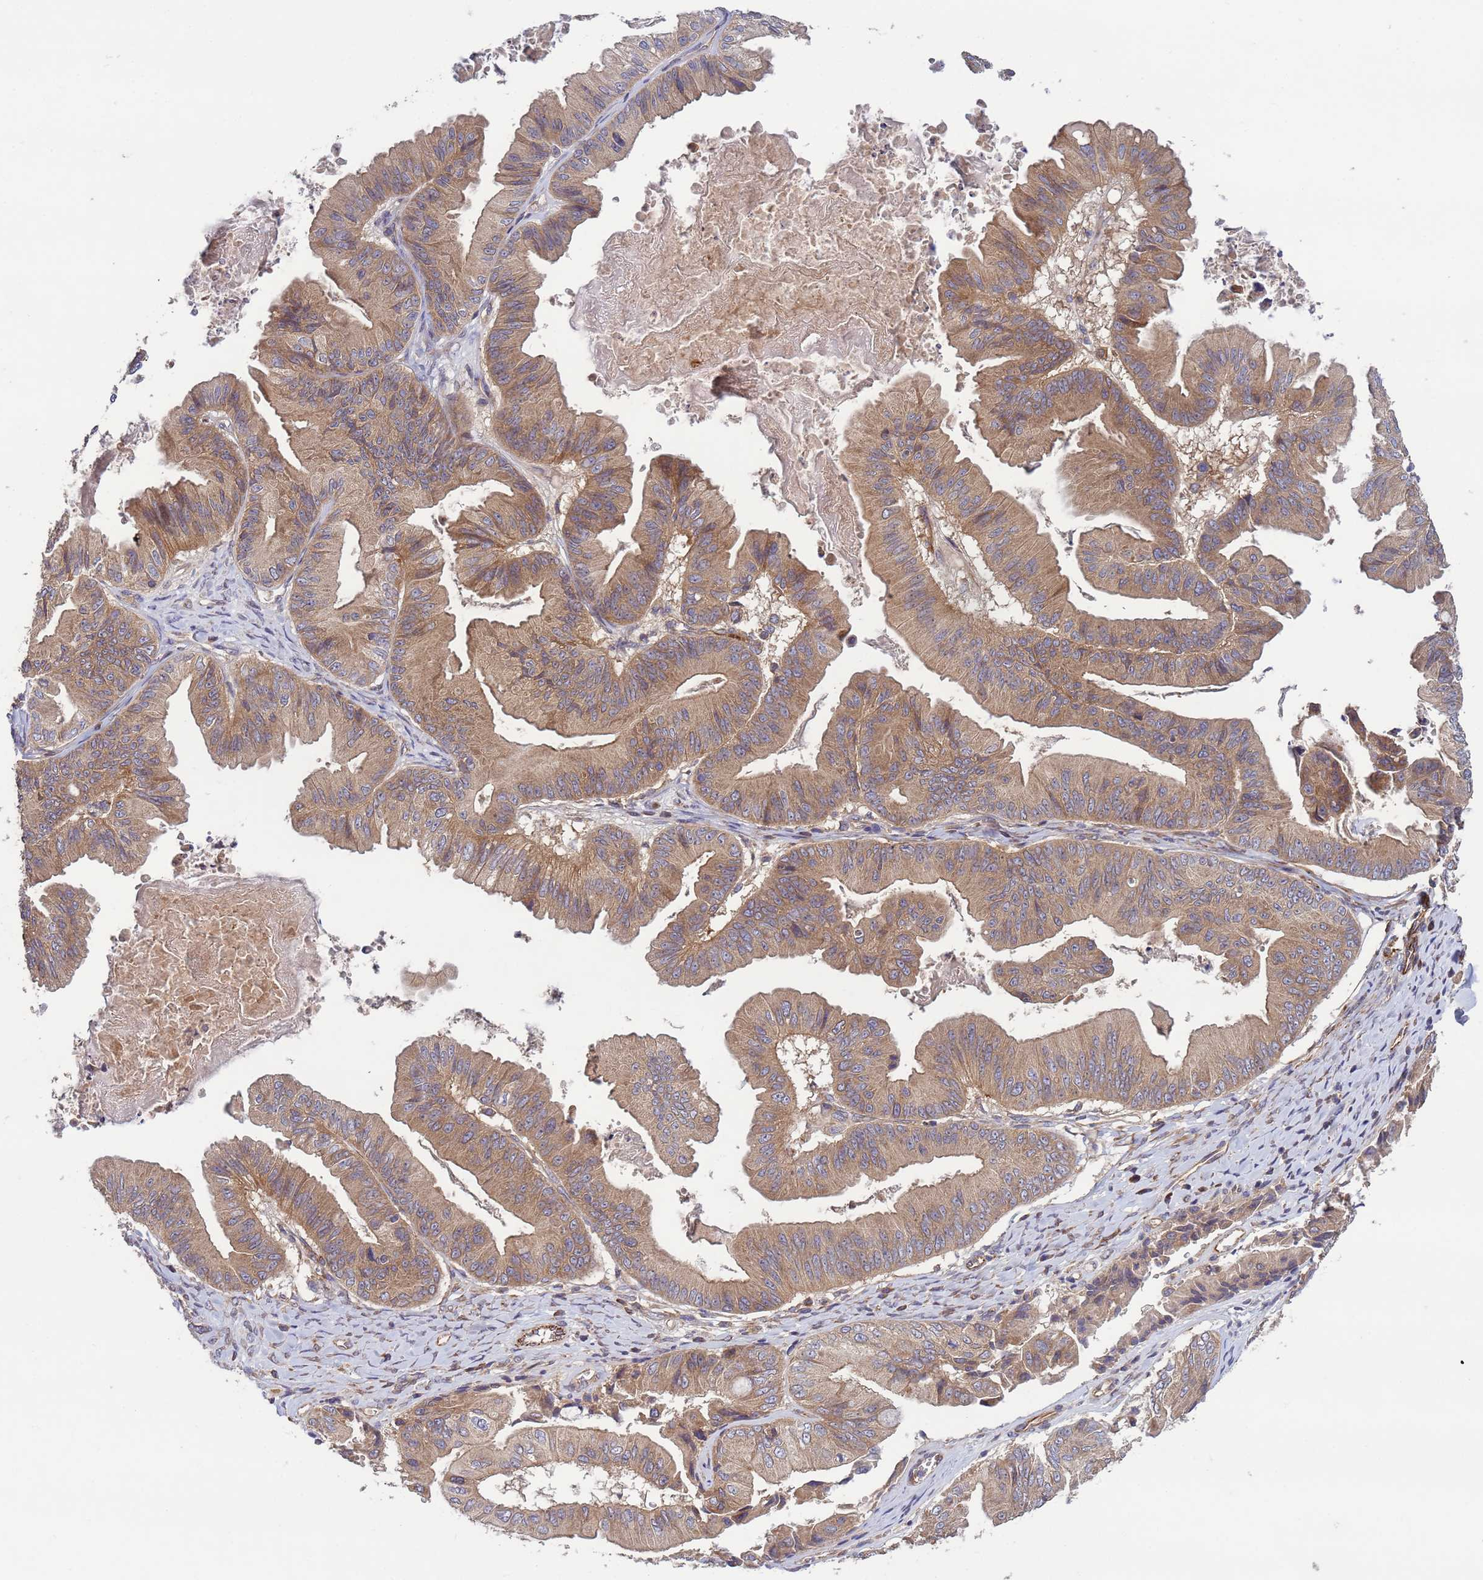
{"staining": {"intensity": "weak", "quantity": ">75%", "location": "cytoplasmic/membranous"}, "tissue": "ovarian cancer", "cell_type": "Tumor cells", "image_type": "cancer", "snomed": [{"axis": "morphology", "description": "Cystadenocarcinoma, mucinous, NOS"}, {"axis": "topography", "description": "Ovary"}], "caption": "This histopathology image displays immunohistochemistry staining of ovarian mucinous cystadenocarcinoma, with low weak cytoplasmic/membranous staining in approximately >75% of tumor cells.", "gene": "RAB10", "patient": {"sex": "female", "age": 61}}